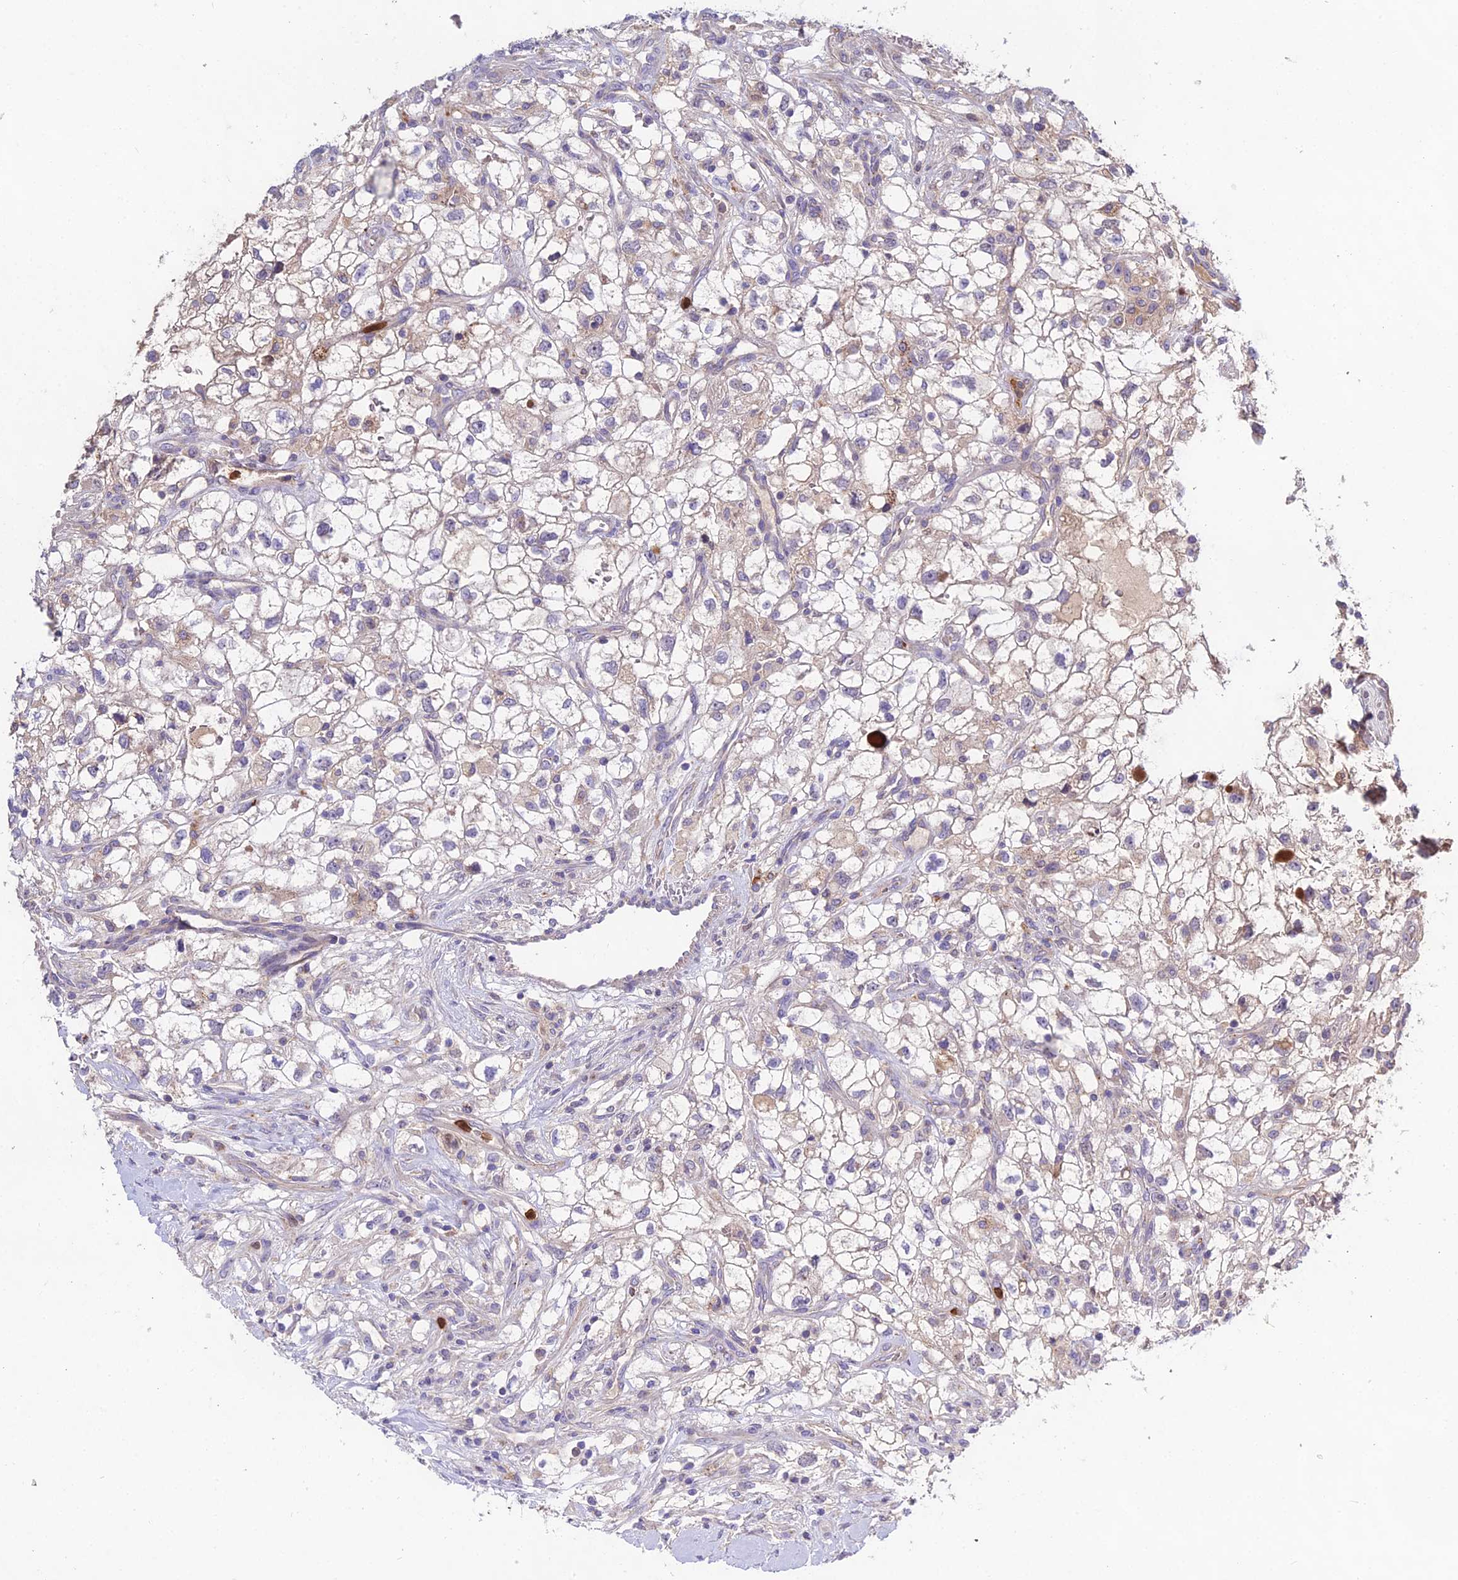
{"staining": {"intensity": "weak", "quantity": "<25%", "location": "cytoplasmic/membranous"}, "tissue": "renal cancer", "cell_type": "Tumor cells", "image_type": "cancer", "snomed": [{"axis": "morphology", "description": "Adenocarcinoma, NOS"}, {"axis": "topography", "description": "Kidney"}], "caption": "Immunohistochemistry image of neoplastic tissue: human adenocarcinoma (renal) stained with DAB displays no significant protein staining in tumor cells.", "gene": "EID2", "patient": {"sex": "male", "age": 59}}